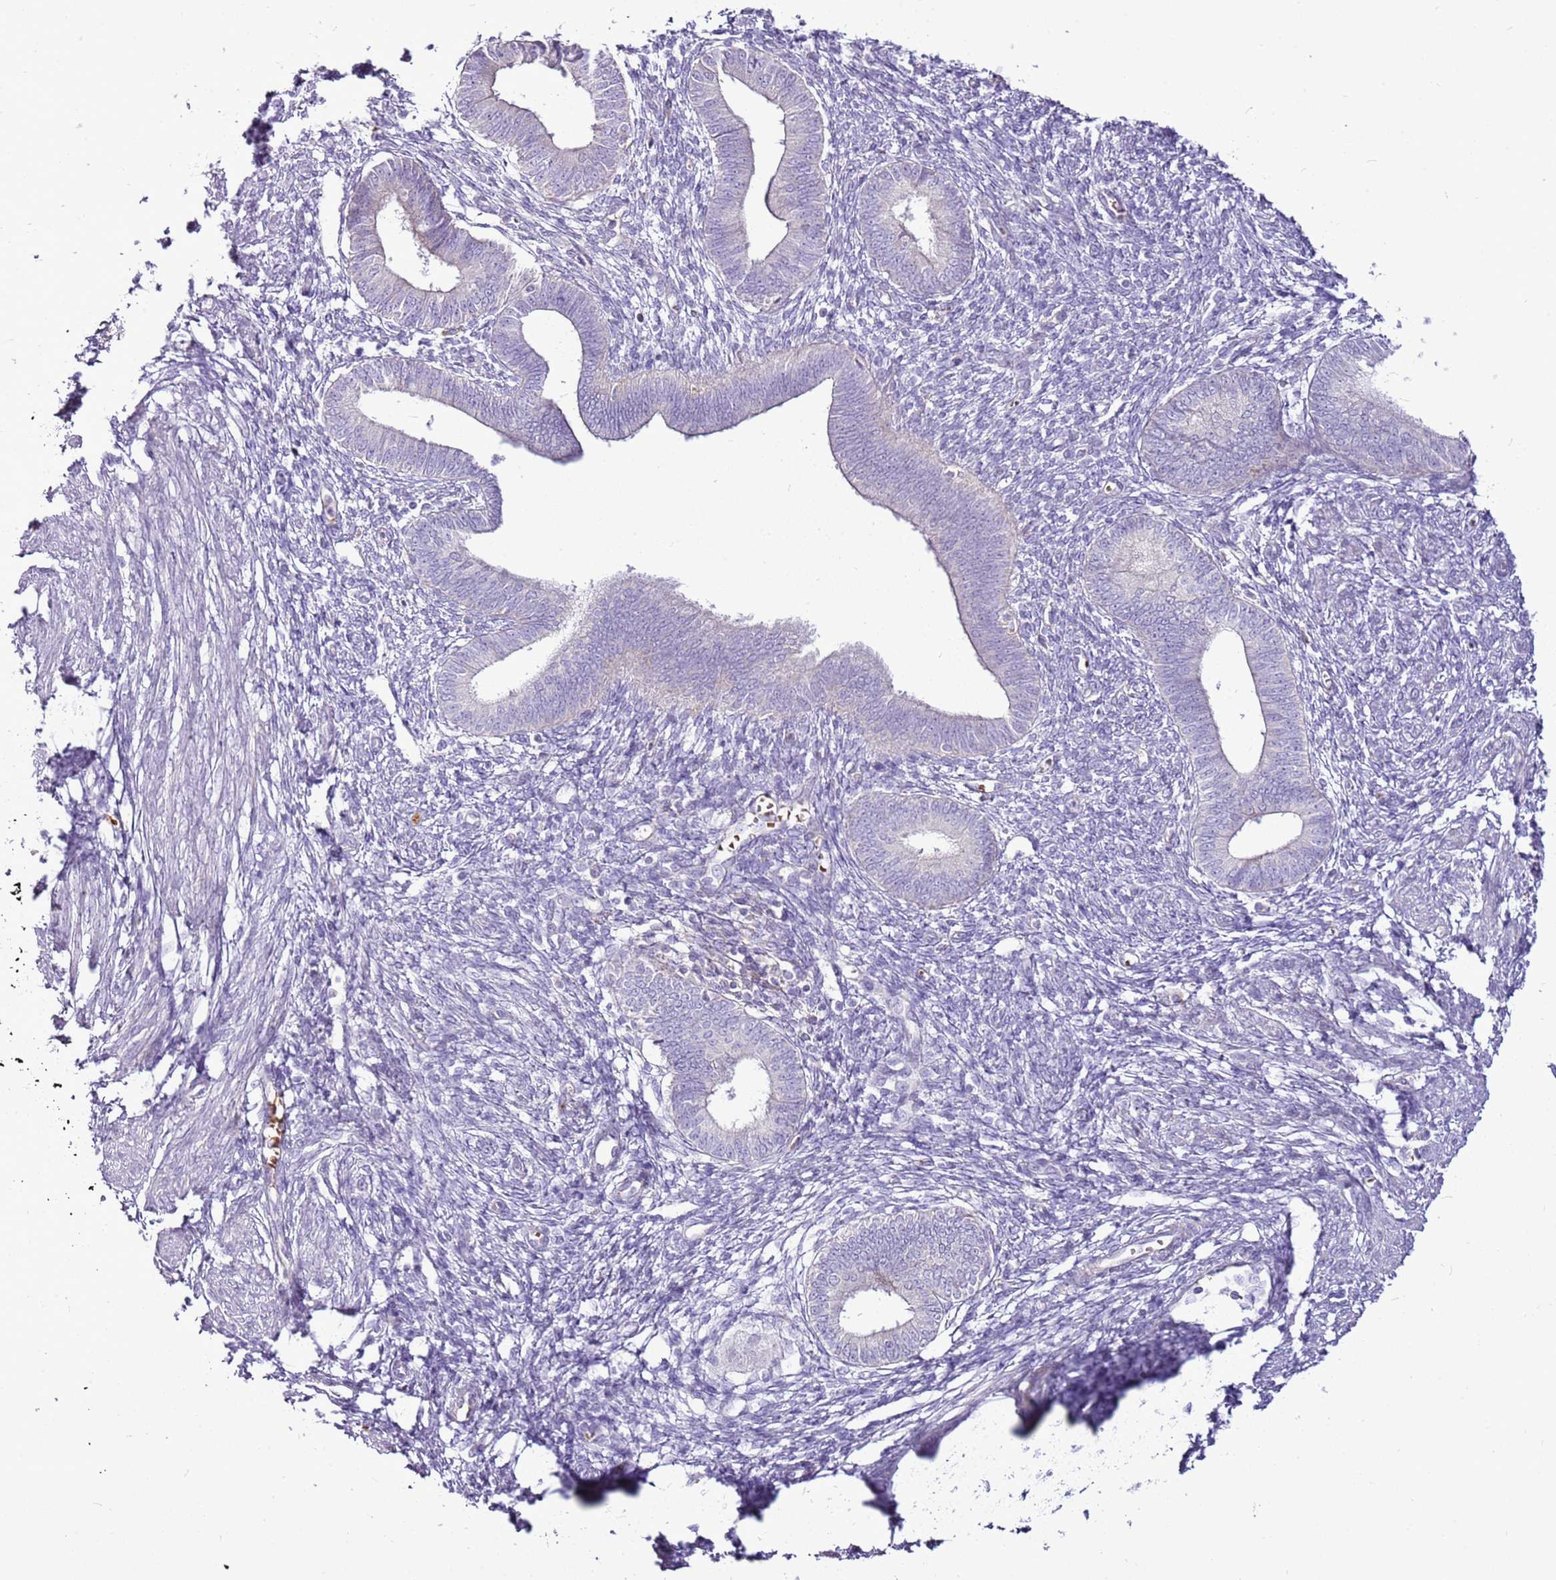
{"staining": {"intensity": "negative", "quantity": "none", "location": "none"}, "tissue": "endometrium", "cell_type": "Cells in endometrial stroma", "image_type": "normal", "snomed": [{"axis": "morphology", "description": "Normal tissue, NOS"}, {"axis": "topography", "description": "Endometrium"}], "caption": "Immunohistochemistry (IHC) micrograph of normal endometrium stained for a protein (brown), which demonstrates no expression in cells in endometrial stroma.", "gene": "CHAC2", "patient": {"sex": "female", "age": 46}}